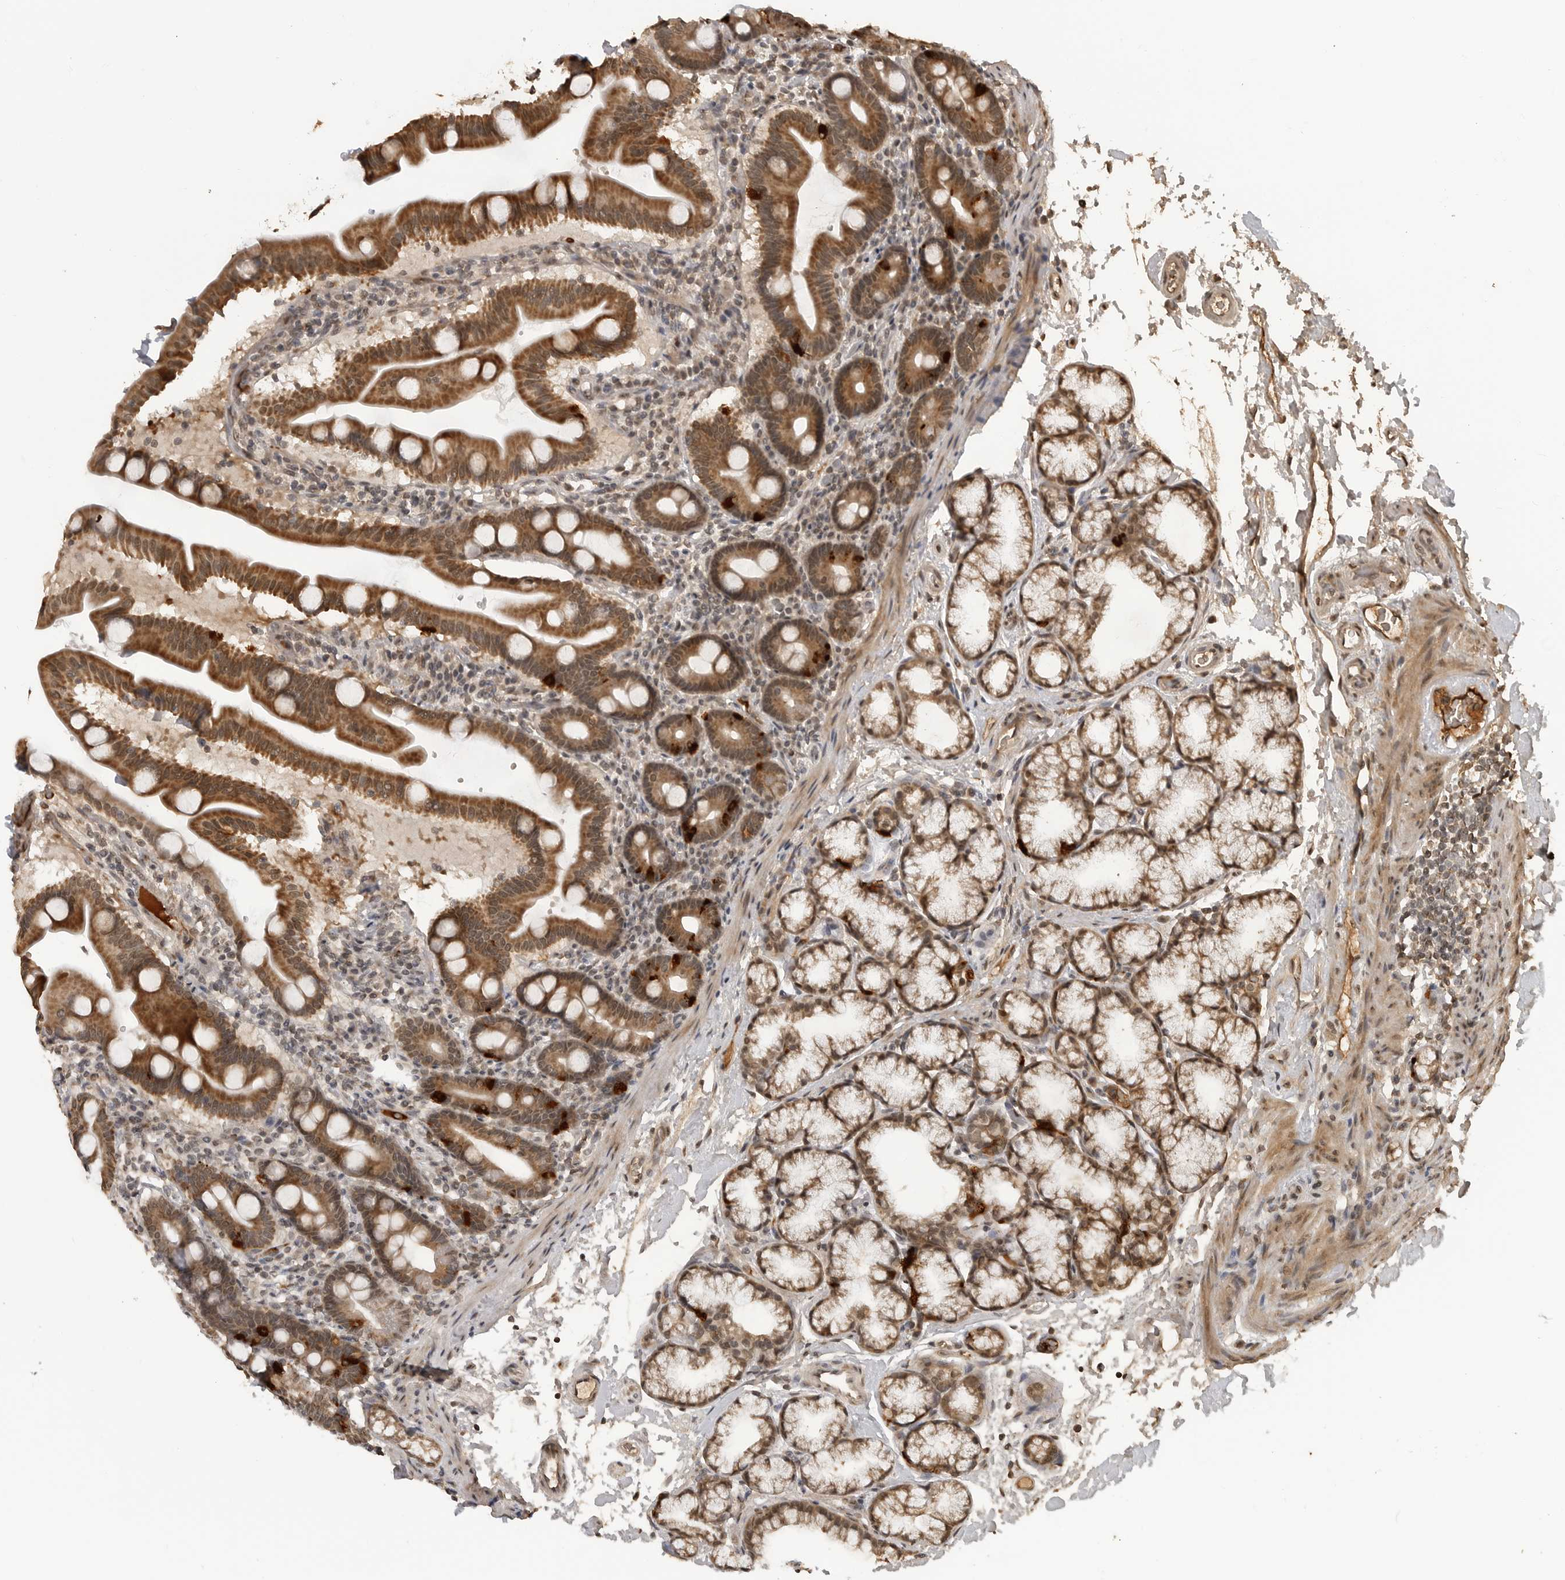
{"staining": {"intensity": "moderate", "quantity": ">75%", "location": "cytoplasmic/membranous"}, "tissue": "duodenum", "cell_type": "Glandular cells", "image_type": "normal", "snomed": [{"axis": "morphology", "description": "Normal tissue, NOS"}, {"axis": "topography", "description": "Duodenum"}], "caption": "Immunohistochemistry (IHC) (DAB (3,3'-diaminobenzidine)) staining of unremarkable human duodenum reveals moderate cytoplasmic/membranous protein expression in approximately >75% of glandular cells.", "gene": "CLOCK", "patient": {"sex": "male", "age": 54}}